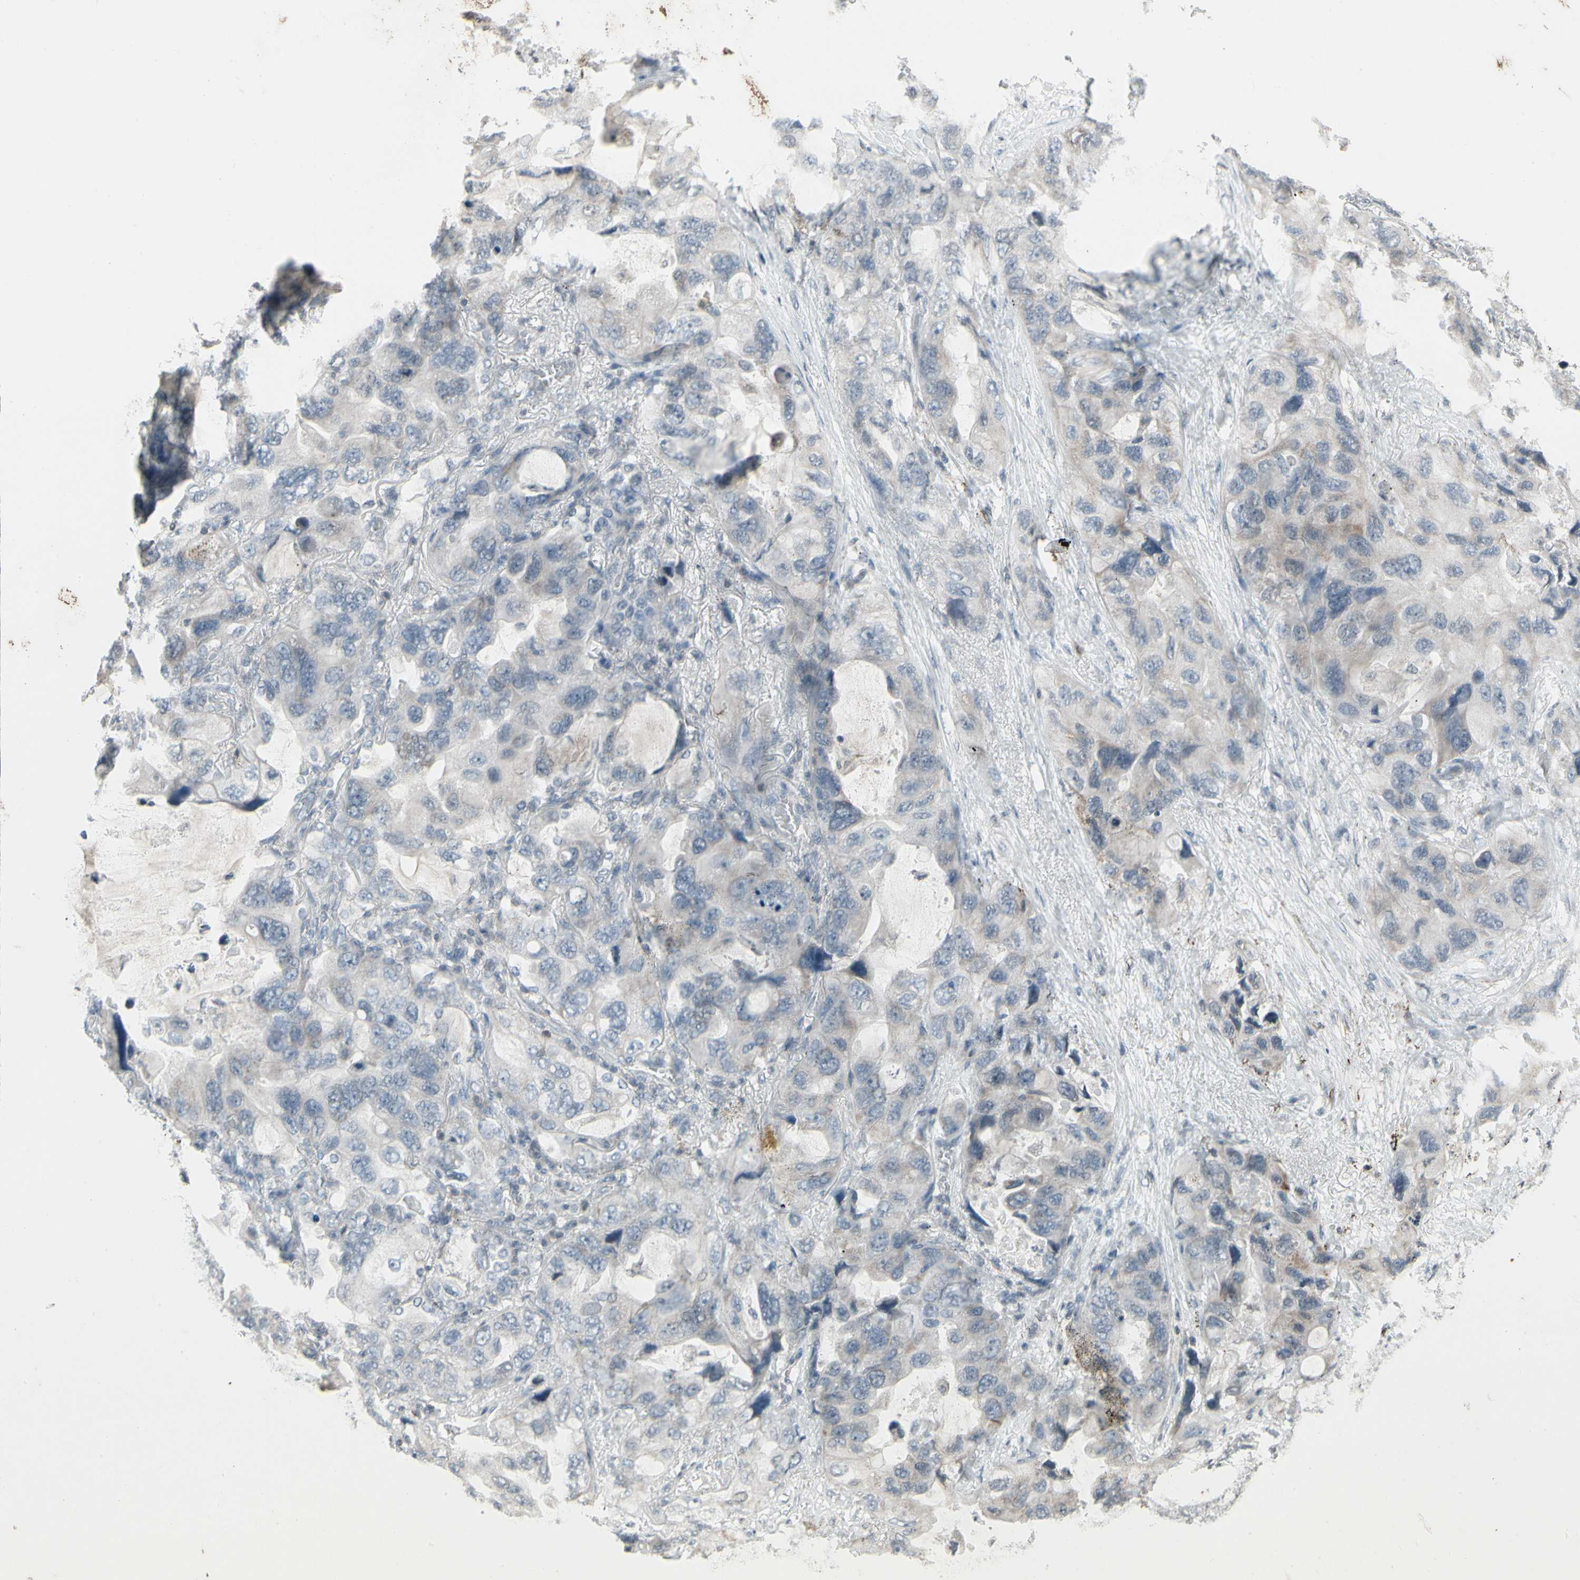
{"staining": {"intensity": "negative", "quantity": "none", "location": "none"}, "tissue": "lung cancer", "cell_type": "Tumor cells", "image_type": "cancer", "snomed": [{"axis": "morphology", "description": "Squamous cell carcinoma, NOS"}, {"axis": "topography", "description": "Lung"}], "caption": "High power microscopy histopathology image of an immunohistochemistry (IHC) histopathology image of lung cancer, revealing no significant staining in tumor cells. (DAB immunohistochemistry with hematoxylin counter stain).", "gene": "ARG2", "patient": {"sex": "female", "age": 73}}